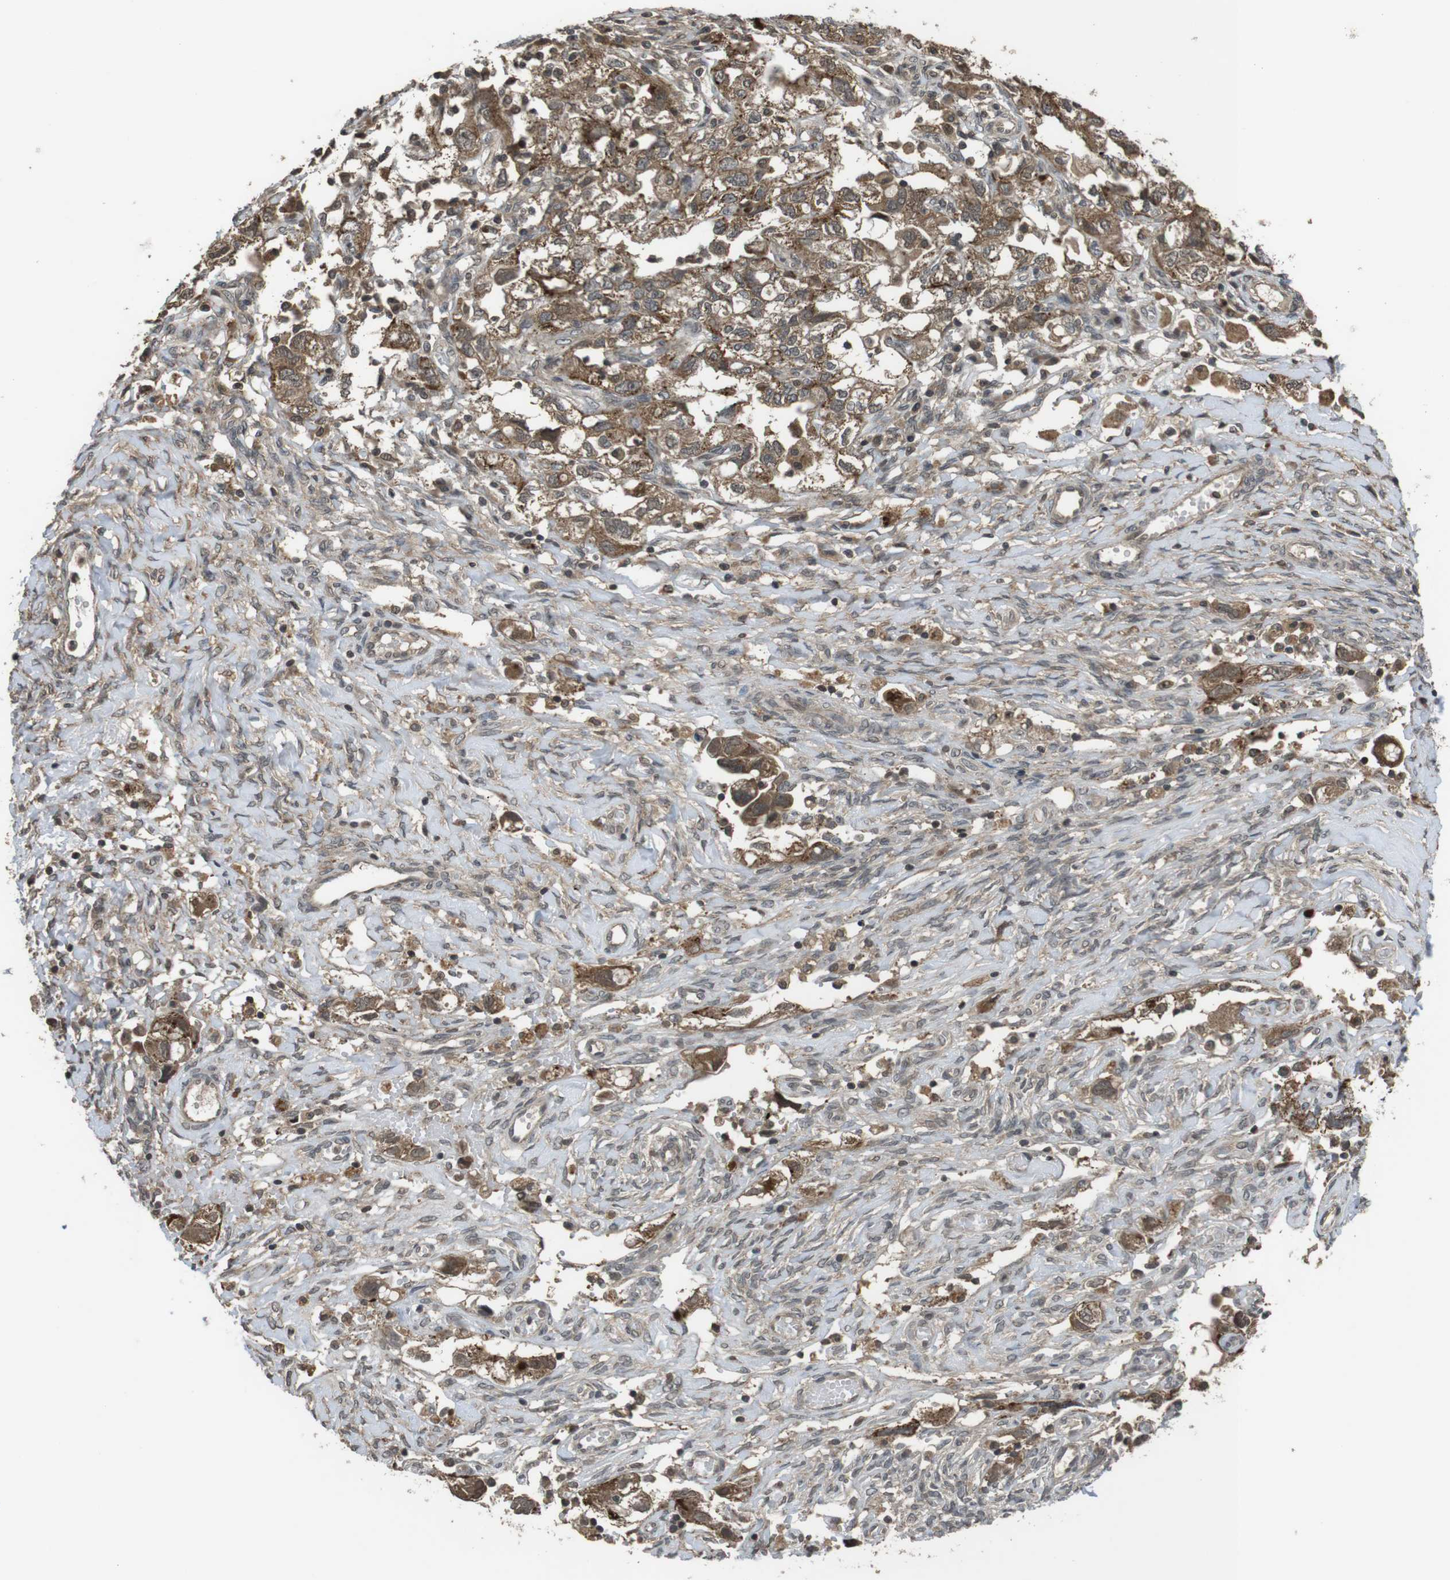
{"staining": {"intensity": "moderate", "quantity": ">75%", "location": "cytoplasmic/membranous"}, "tissue": "ovarian cancer", "cell_type": "Tumor cells", "image_type": "cancer", "snomed": [{"axis": "morphology", "description": "Carcinoma, NOS"}, {"axis": "morphology", "description": "Cystadenocarcinoma, serous, NOS"}, {"axis": "topography", "description": "Ovary"}], "caption": "DAB (3,3'-diaminobenzidine) immunohistochemical staining of human carcinoma (ovarian) shows moderate cytoplasmic/membranous protein staining in about >75% of tumor cells.", "gene": "FZD10", "patient": {"sex": "female", "age": 69}}